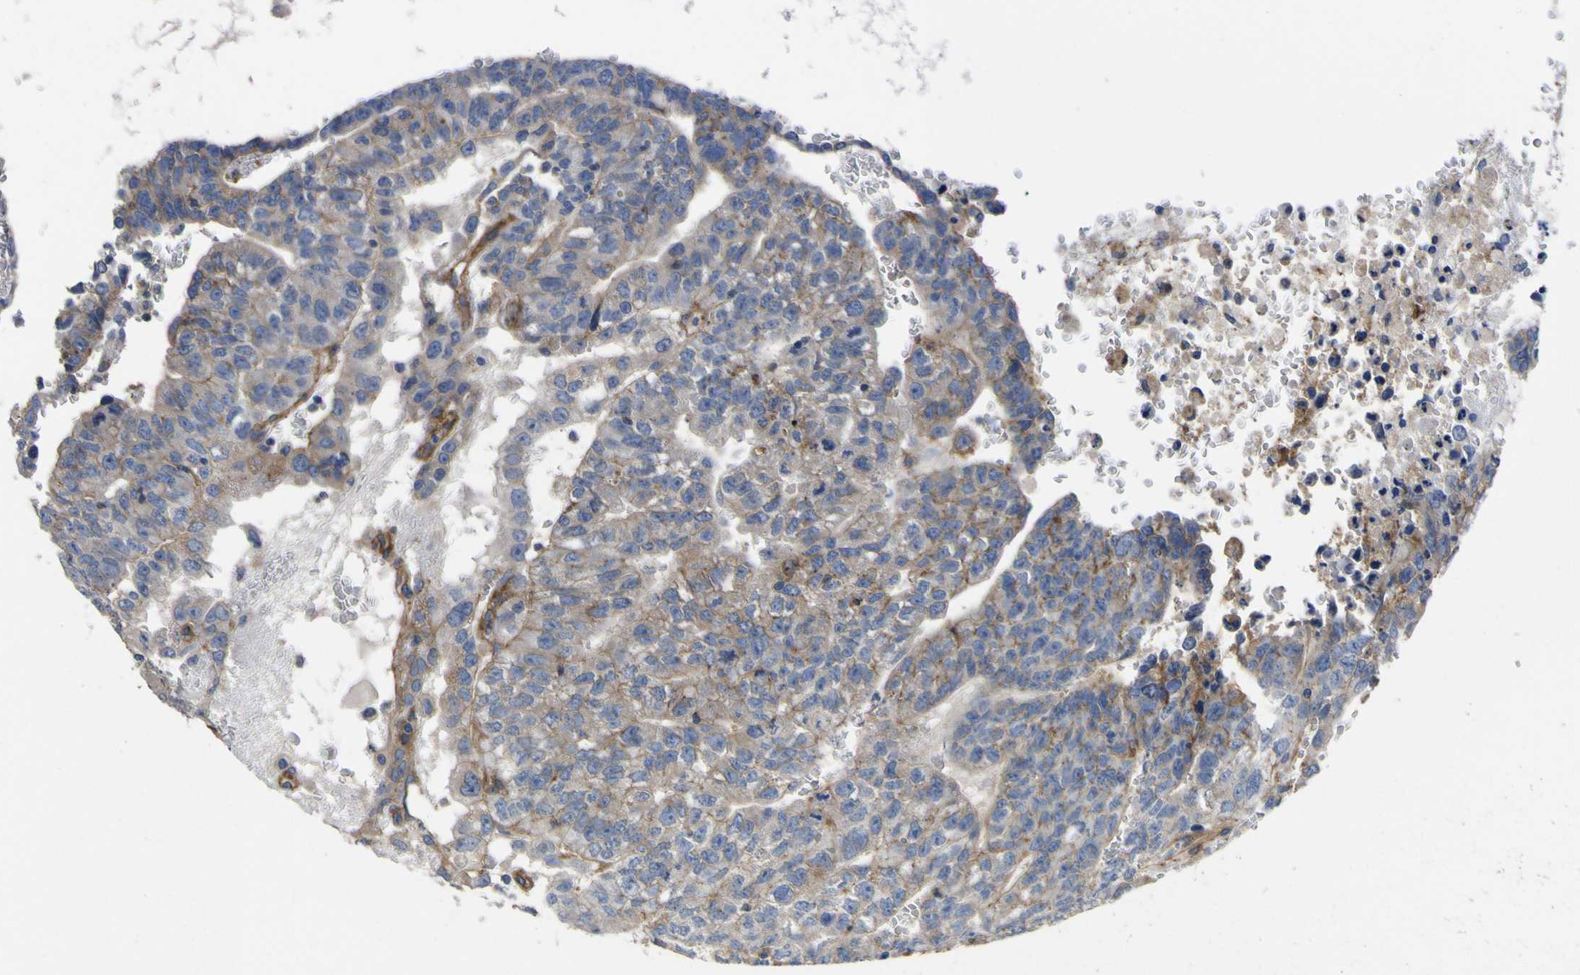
{"staining": {"intensity": "weak", "quantity": "25%-75%", "location": "cytoplasmic/membranous"}, "tissue": "testis cancer", "cell_type": "Tumor cells", "image_type": "cancer", "snomed": [{"axis": "morphology", "description": "Seminoma, NOS"}, {"axis": "morphology", "description": "Carcinoma, Embryonal, NOS"}, {"axis": "topography", "description": "Testis"}], "caption": "High-magnification brightfield microscopy of testis cancer stained with DAB (3,3'-diaminobenzidine) (brown) and counterstained with hematoxylin (blue). tumor cells exhibit weak cytoplasmic/membranous staining is seen in approximately25%-75% of cells.", "gene": "CD151", "patient": {"sex": "male", "age": 52}}